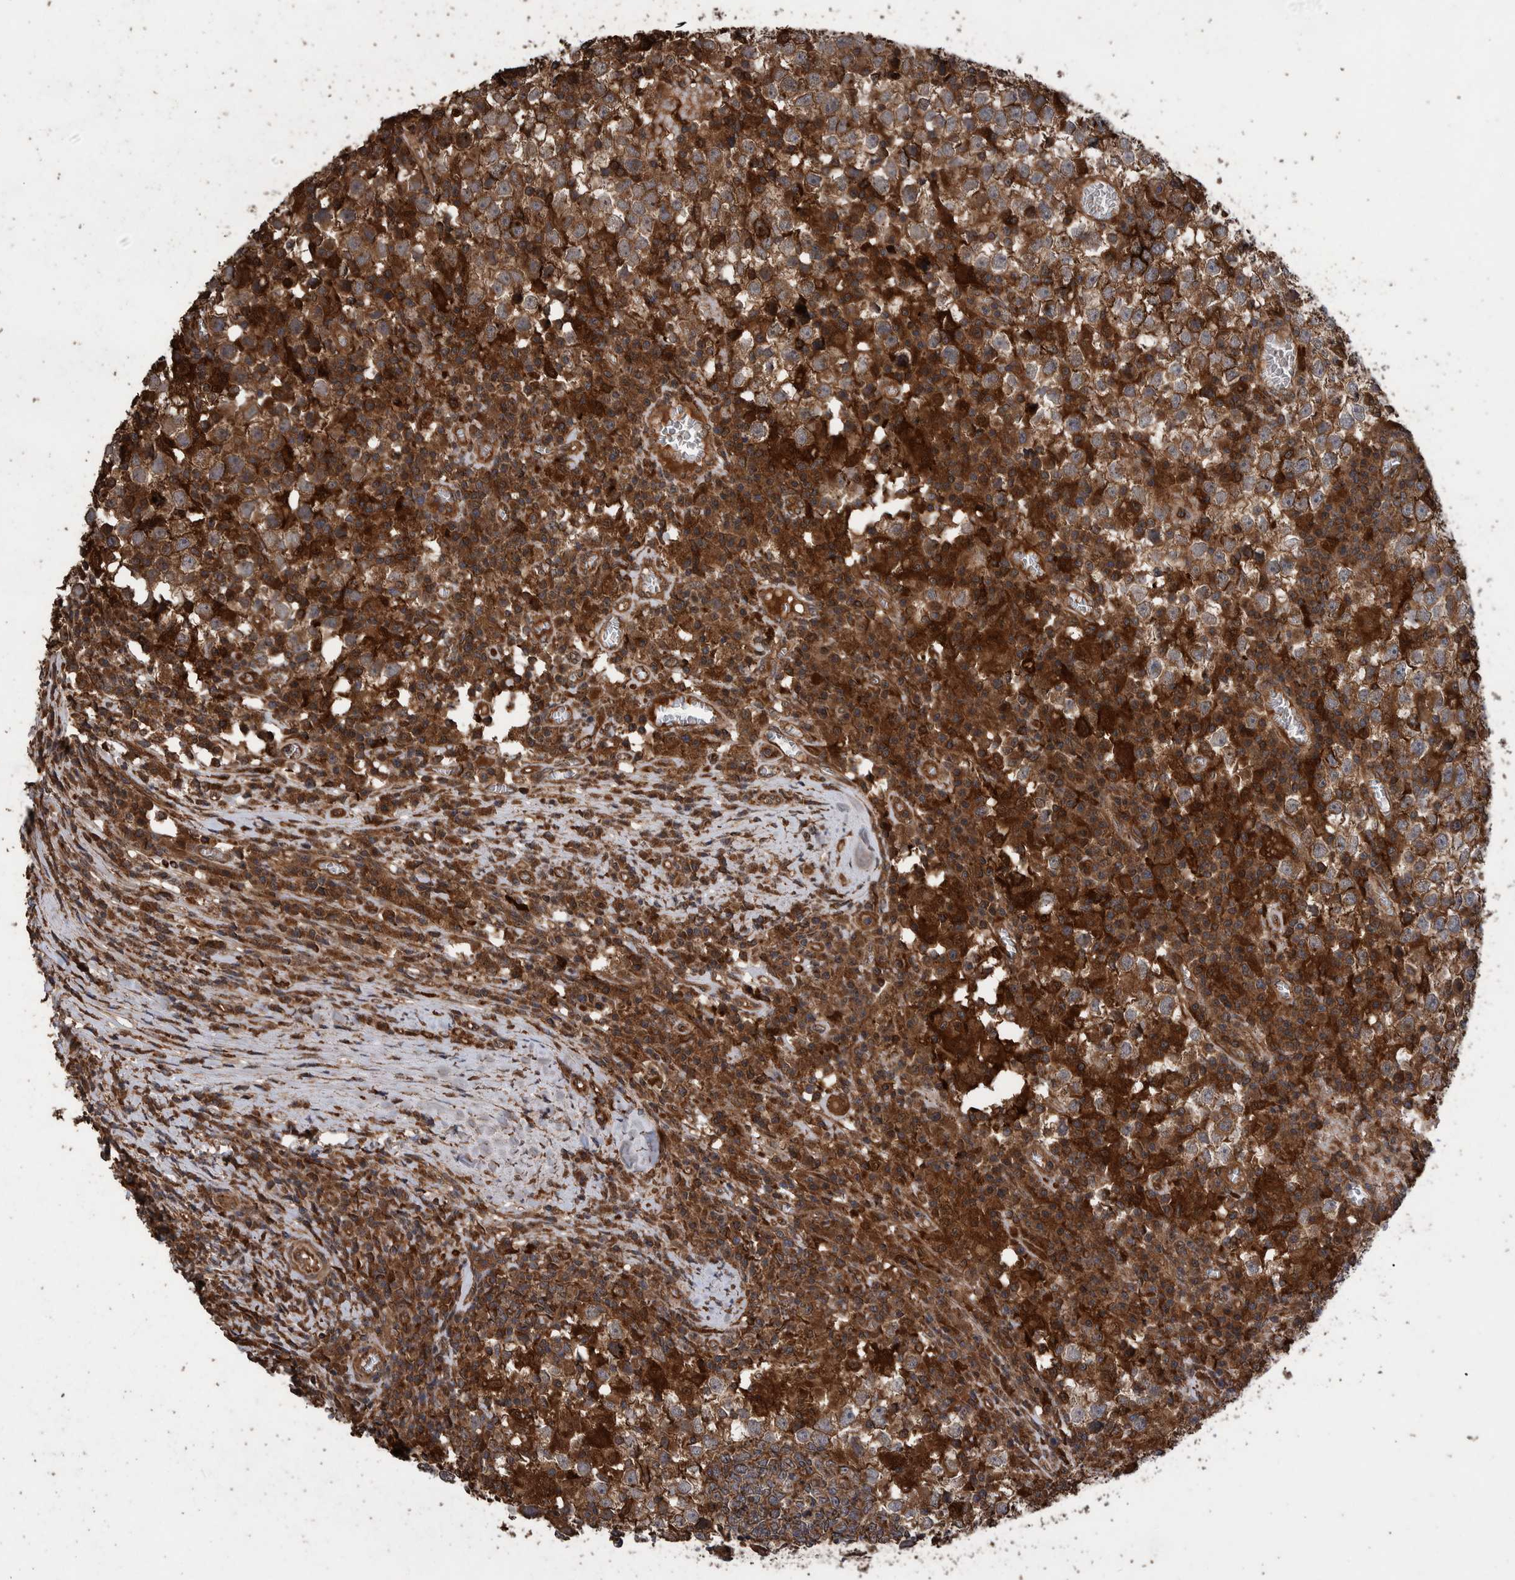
{"staining": {"intensity": "strong", "quantity": ">75%", "location": "cytoplasmic/membranous"}, "tissue": "testis cancer", "cell_type": "Tumor cells", "image_type": "cancer", "snomed": [{"axis": "morphology", "description": "Seminoma, NOS"}, {"axis": "topography", "description": "Testis"}], "caption": "Human seminoma (testis) stained with a brown dye demonstrates strong cytoplasmic/membranous positive staining in about >75% of tumor cells.", "gene": "TRIM16", "patient": {"sex": "male", "age": 65}}